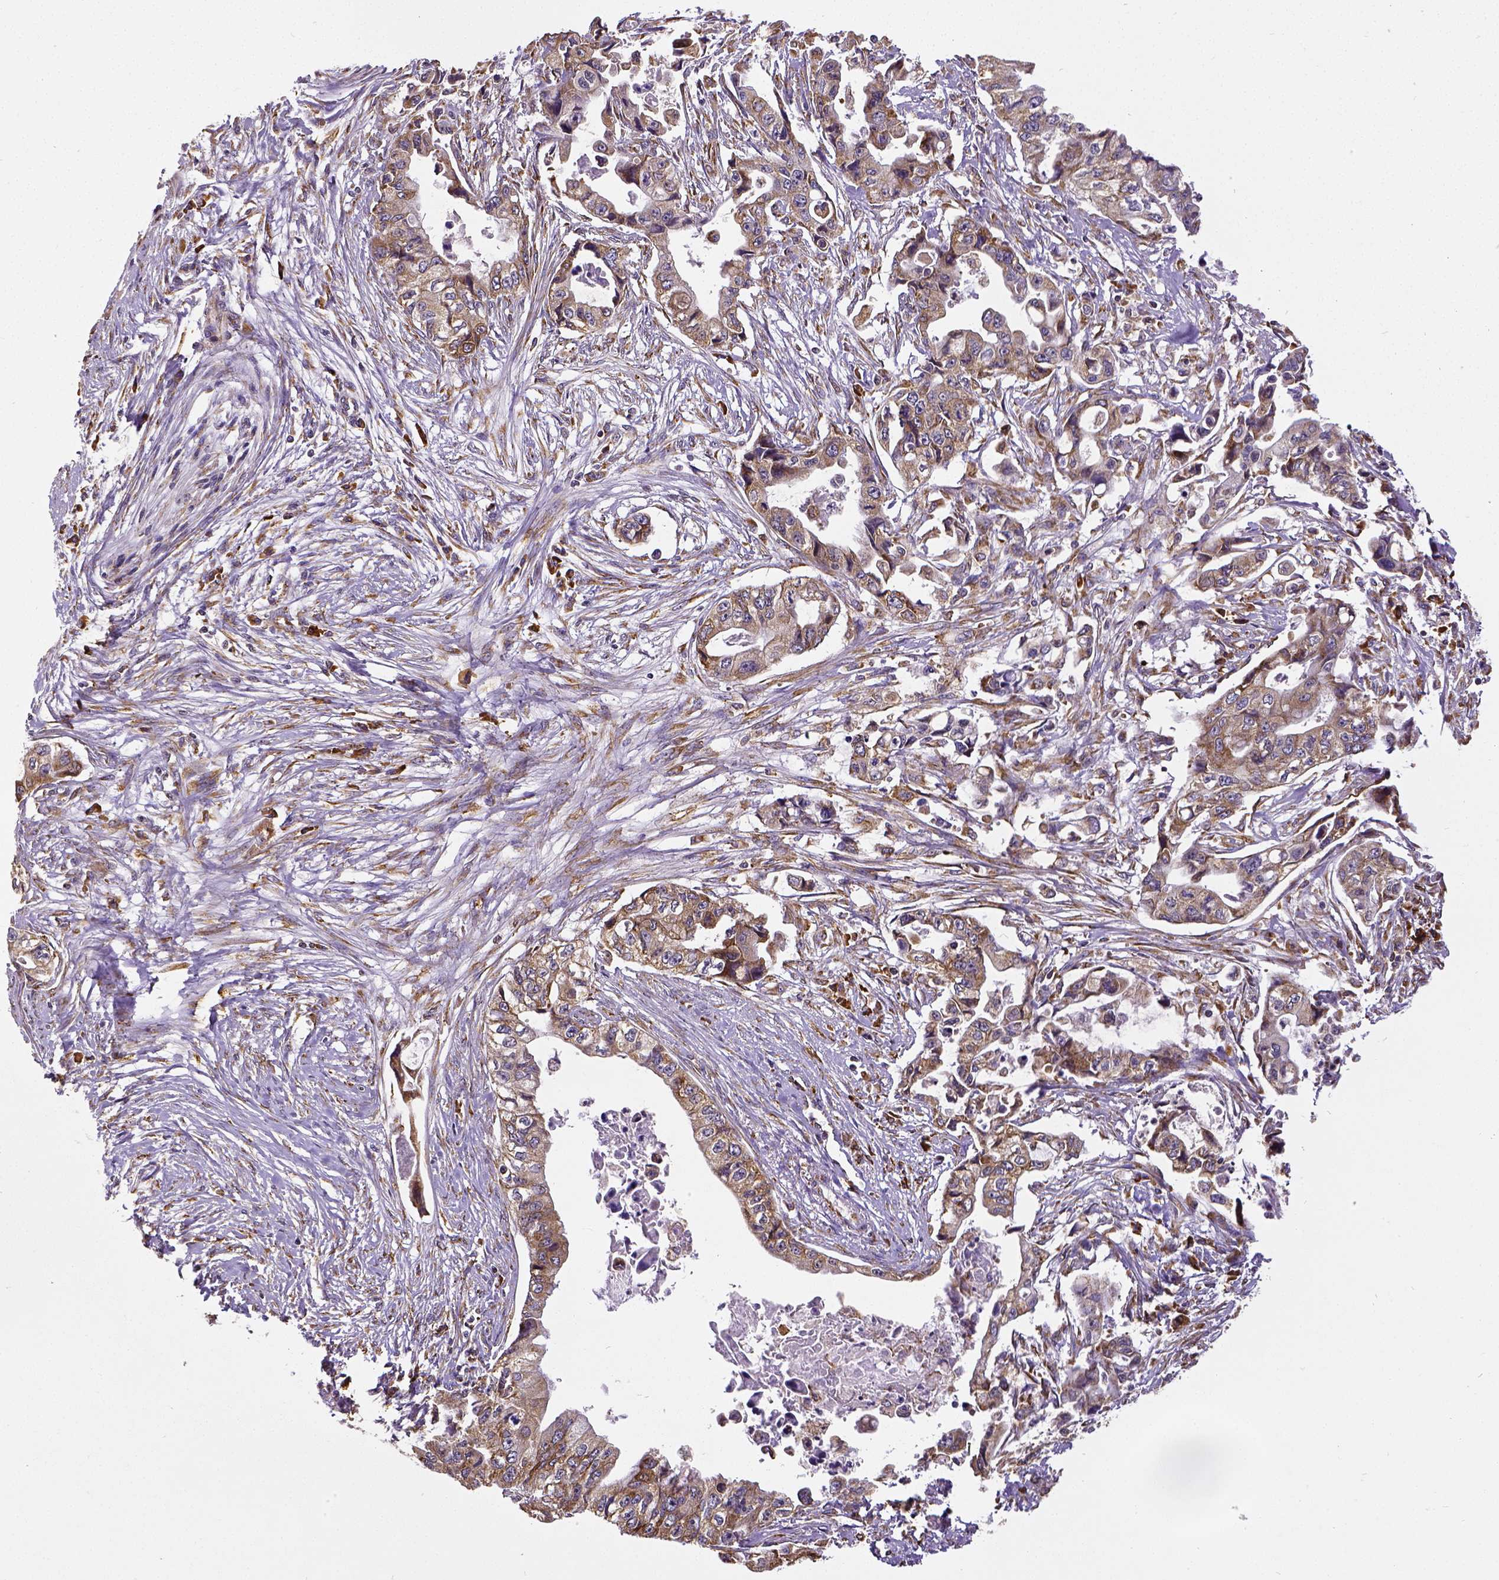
{"staining": {"intensity": "moderate", "quantity": ">75%", "location": "cytoplasmic/membranous"}, "tissue": "pancreatic cancer", "cell_type": "Tumor cells", "image_type": "cancer", "snomed": [{"axis": "morphology", "description": "Adenocarcinoma, NOS"}, {"axis": "topography", "description": "Pancreas"}], "caption": "This micrograph displays immunohistochemistry staining of pancreatic cancer, with medium moderate cytoplasmic/membranous staining in approximately >75% of tumor cells.", "gene": "MTDH", "patient": {"sex": "male", "age": 66}}